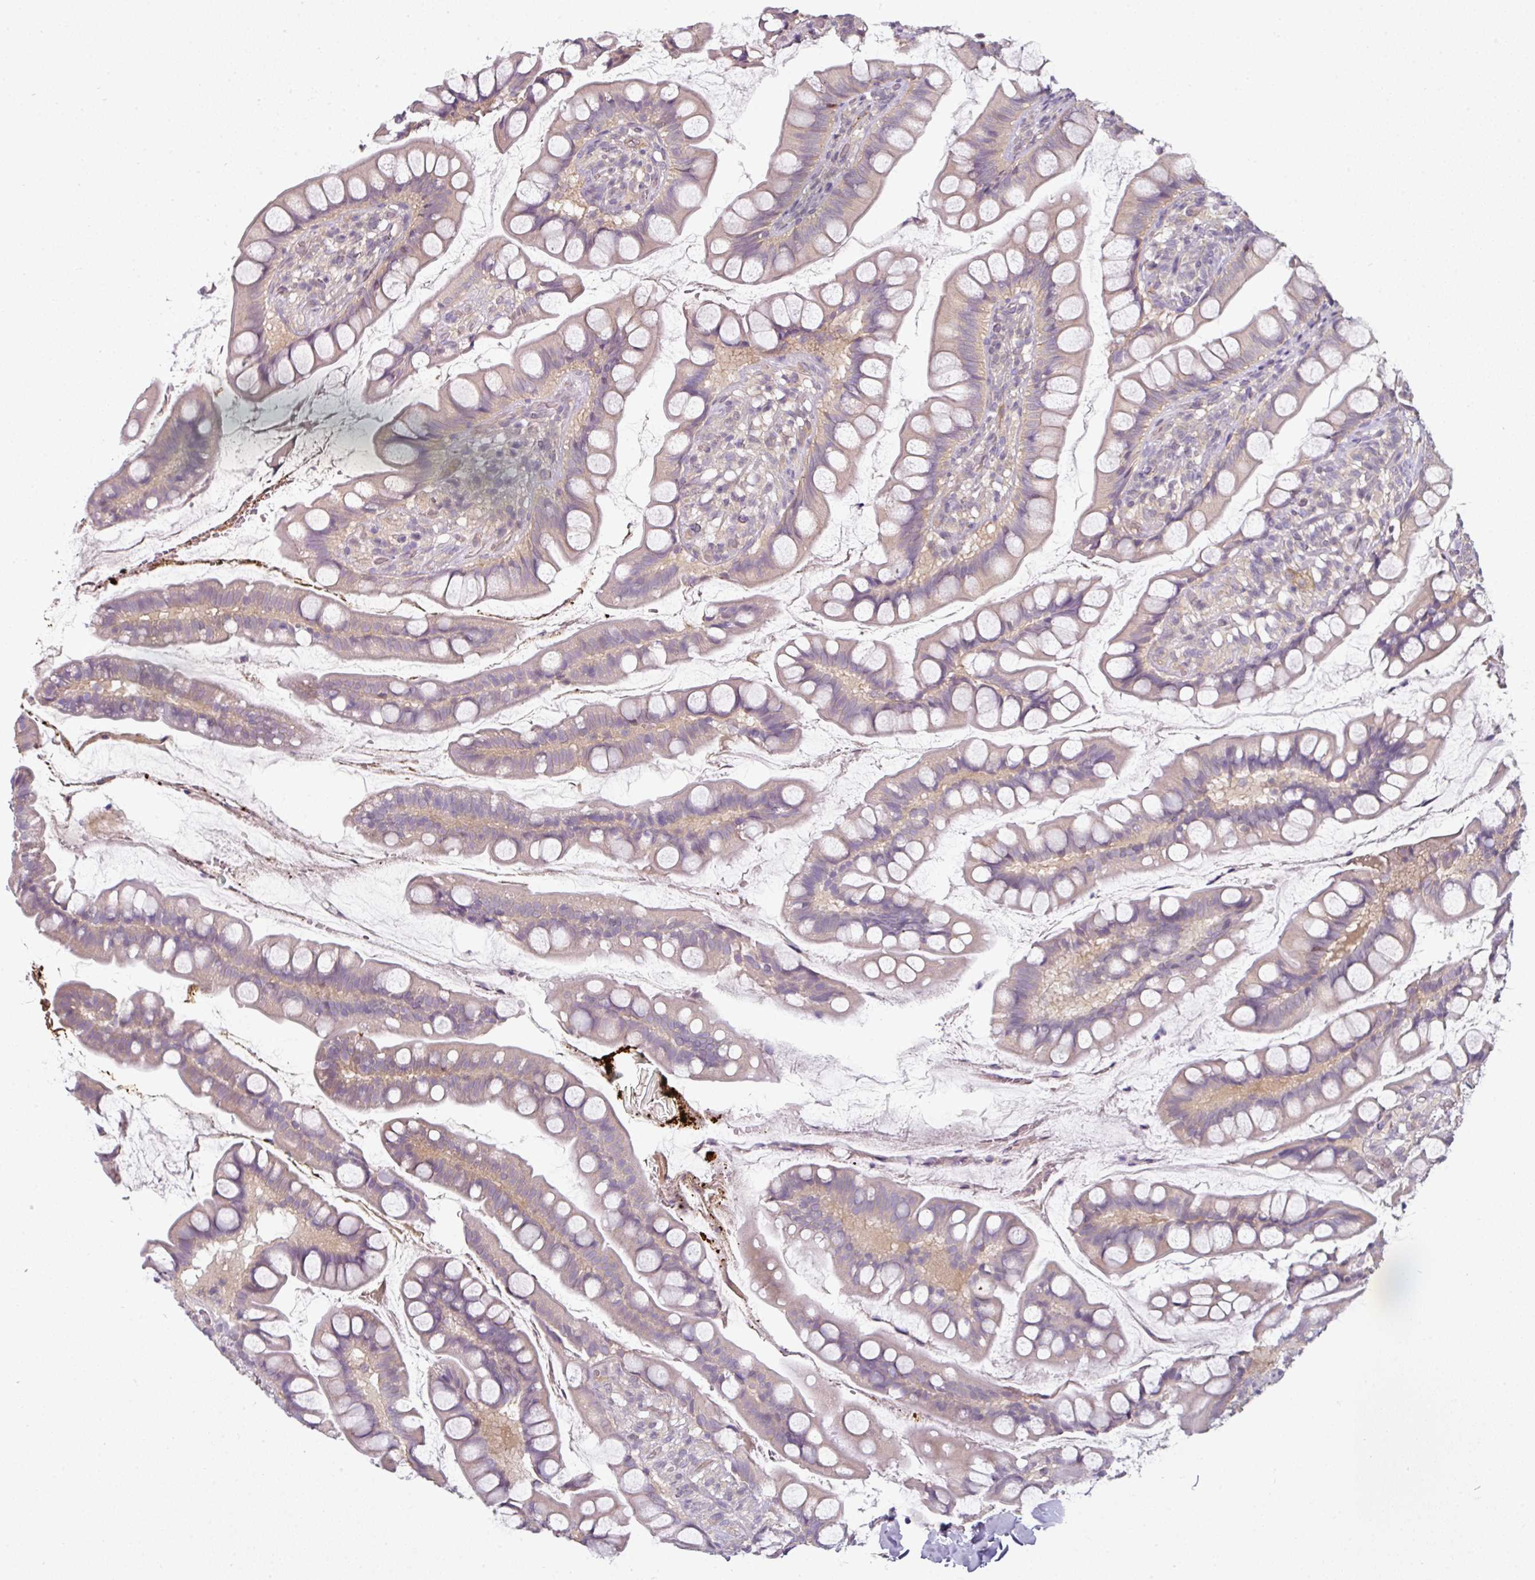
{"staining": {"intensity": "weak", "quantity": "<25%", "location": "cytoplasmic/membranous"}, "tissue": "small intestine", "cell_type": "Glandular cells", "image_type": "normal", "snomed": [{"axis": "morphology", "description": "Normal tissue, NOS"}, {"axis": "topography", "description": "Small intestine"}], "caption": "Small intestine was stained to show a protein in brown. There is no significant positivity in glandular cells.", "gene": "C19orf33", "patient": {"sex": "male", "age": 70}}